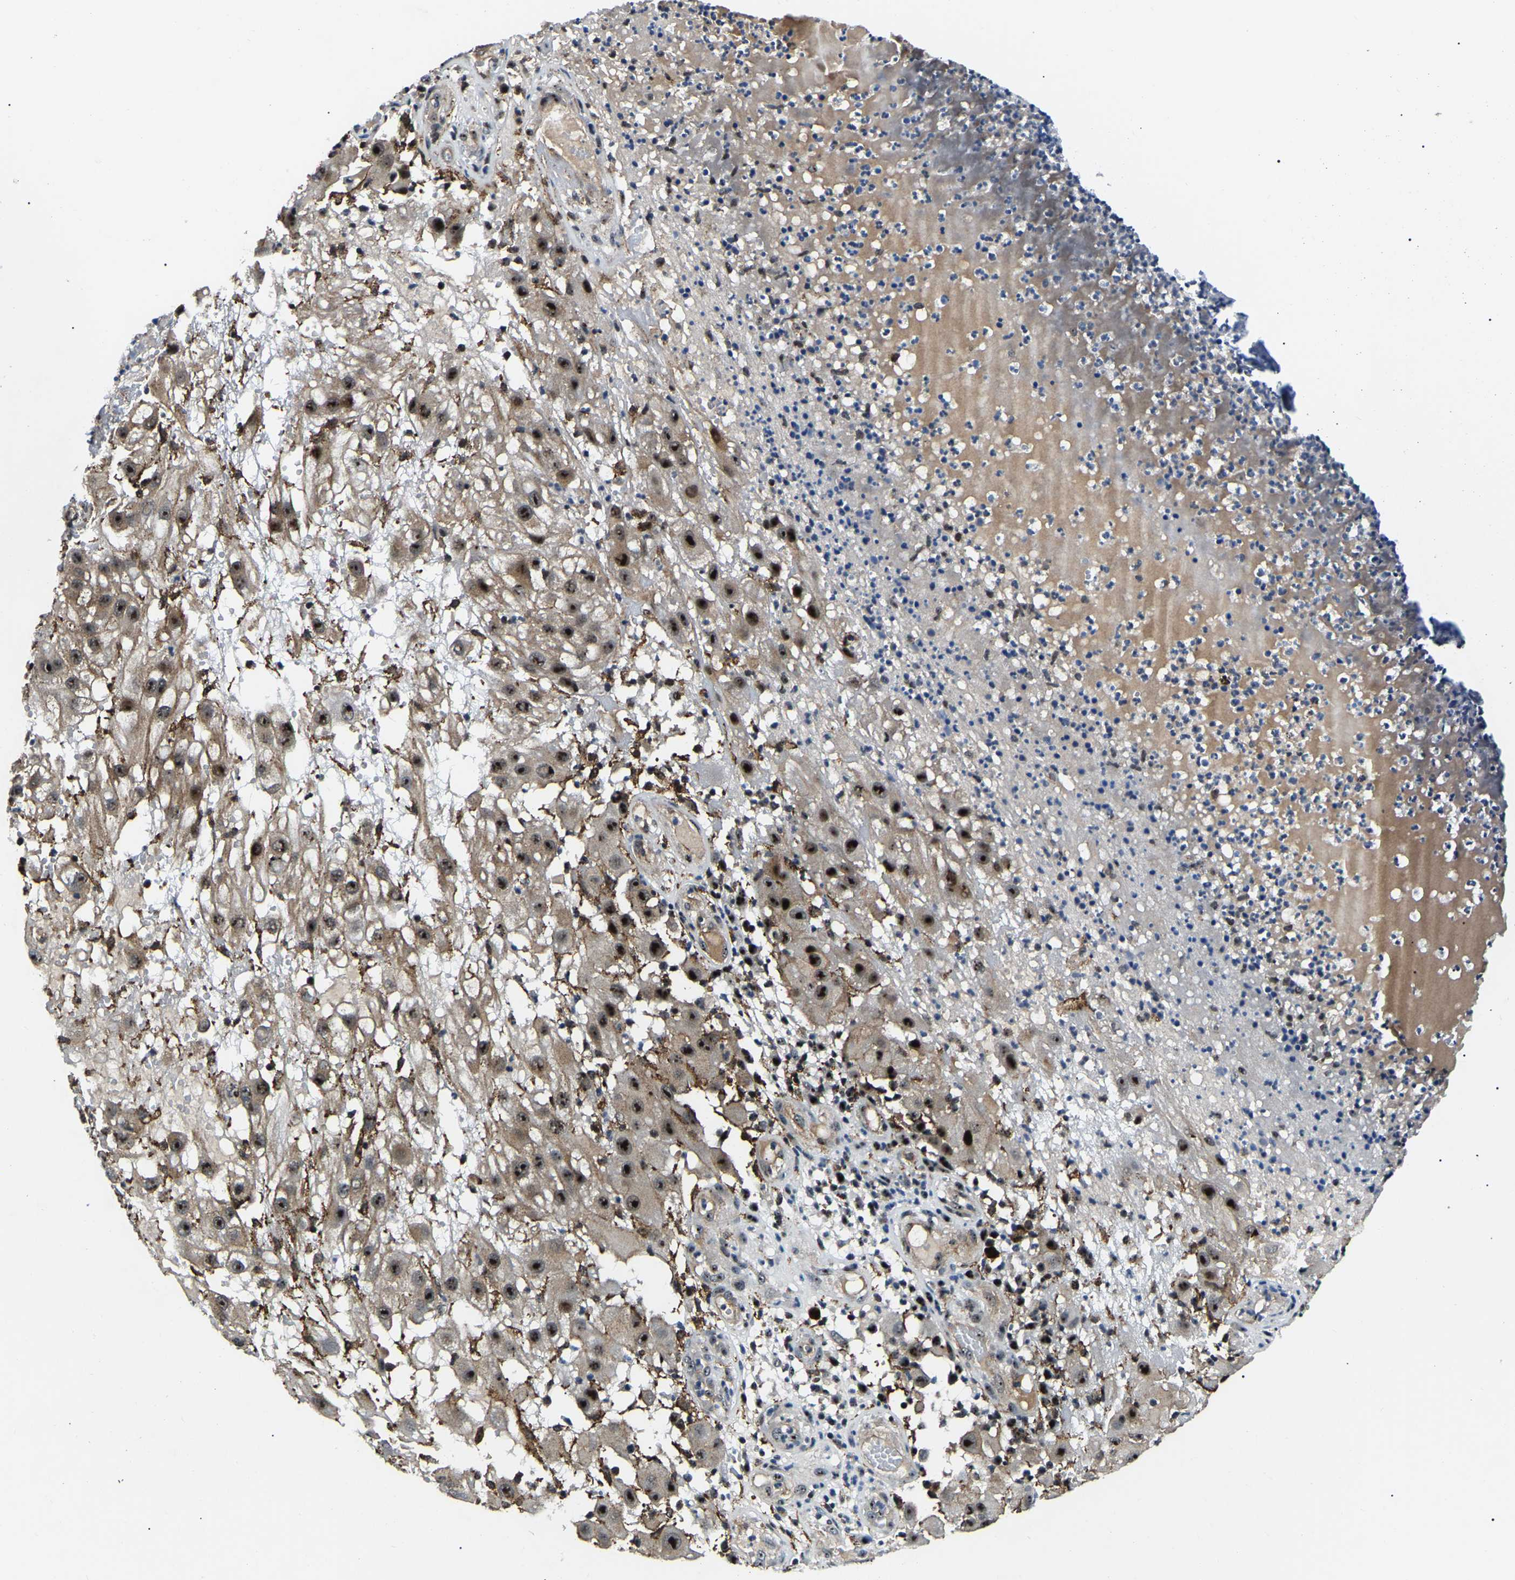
{"staining": {"intensity": "strong", "quantity": ">75%", "location": "nuclear"}, "tissue": "melanoma", "cell_type": "Tumor cells", "image_type": "cancer", "snomed": [{"axis": "morphology", "description": "Malignant melanoma, NOS"}, {"axis": "topography", "description": "Skin"}], "caption": "Immunohistochemistry (IHC) micrograph of human malignant melanoma stained for a protein (brown), which shows high levels of strong nuclear expression in approximately >75% of tumor cells.", "gene": "RRP1B", "patient": {"sex": "female", "age": 81}}